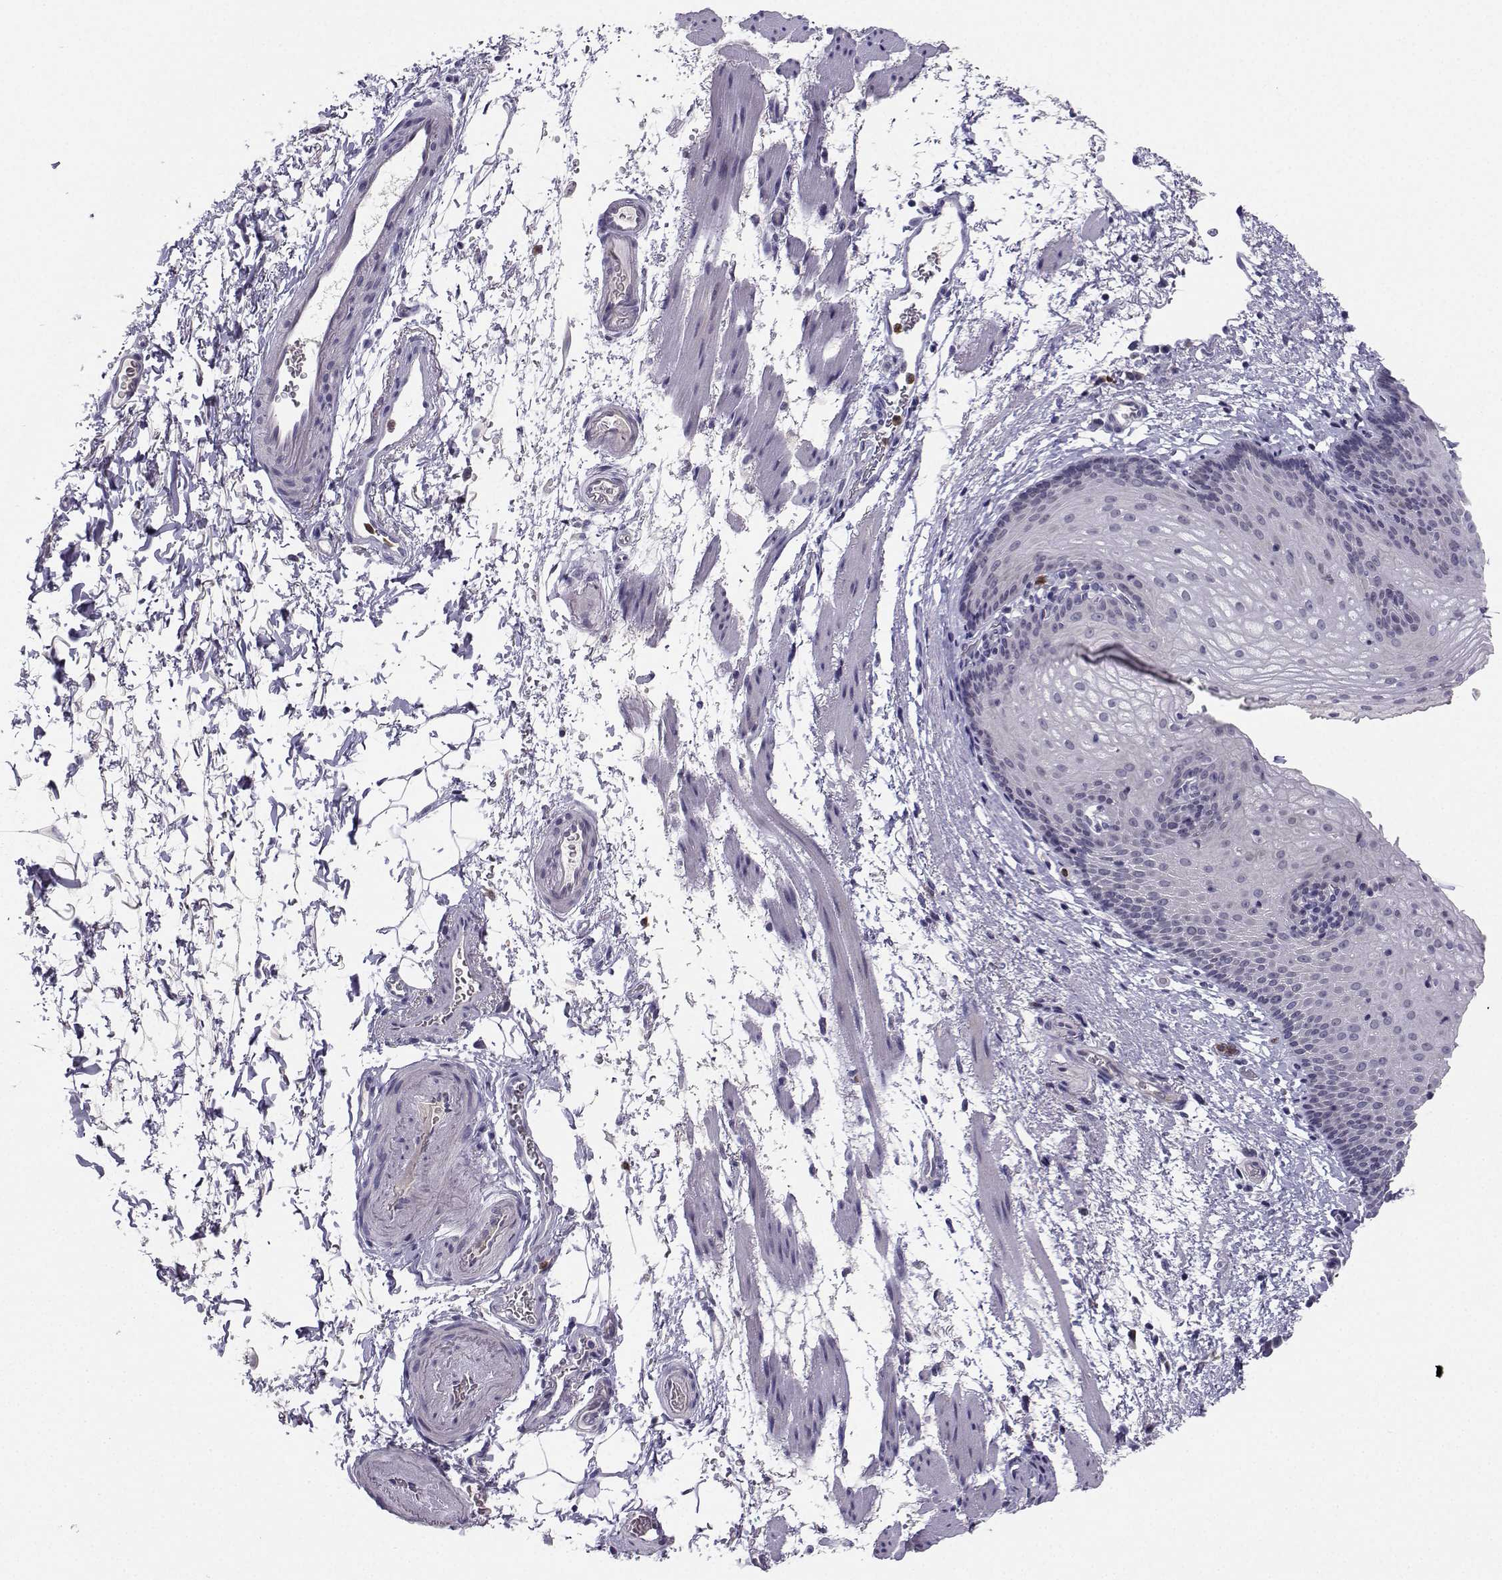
{"staining": {"intensity": "negative", "quantity": "none", "location": "none"}, "tissue": "esophagus", "cell_type": "Squamous epithelial cells", "image_type": "normal", "snomed": [{"axis": "morphology", "description": "Normal tissue, NOS"}, {"axis": "topography", "description": "Esophagus"}], "caption": "IHC micrograph of benign esophagus stained for a protein (brown), which exhibits no positivity in squamous epithelial cells.", "gene": "CALY", "patient": {"sex": "female", "age": 64}}